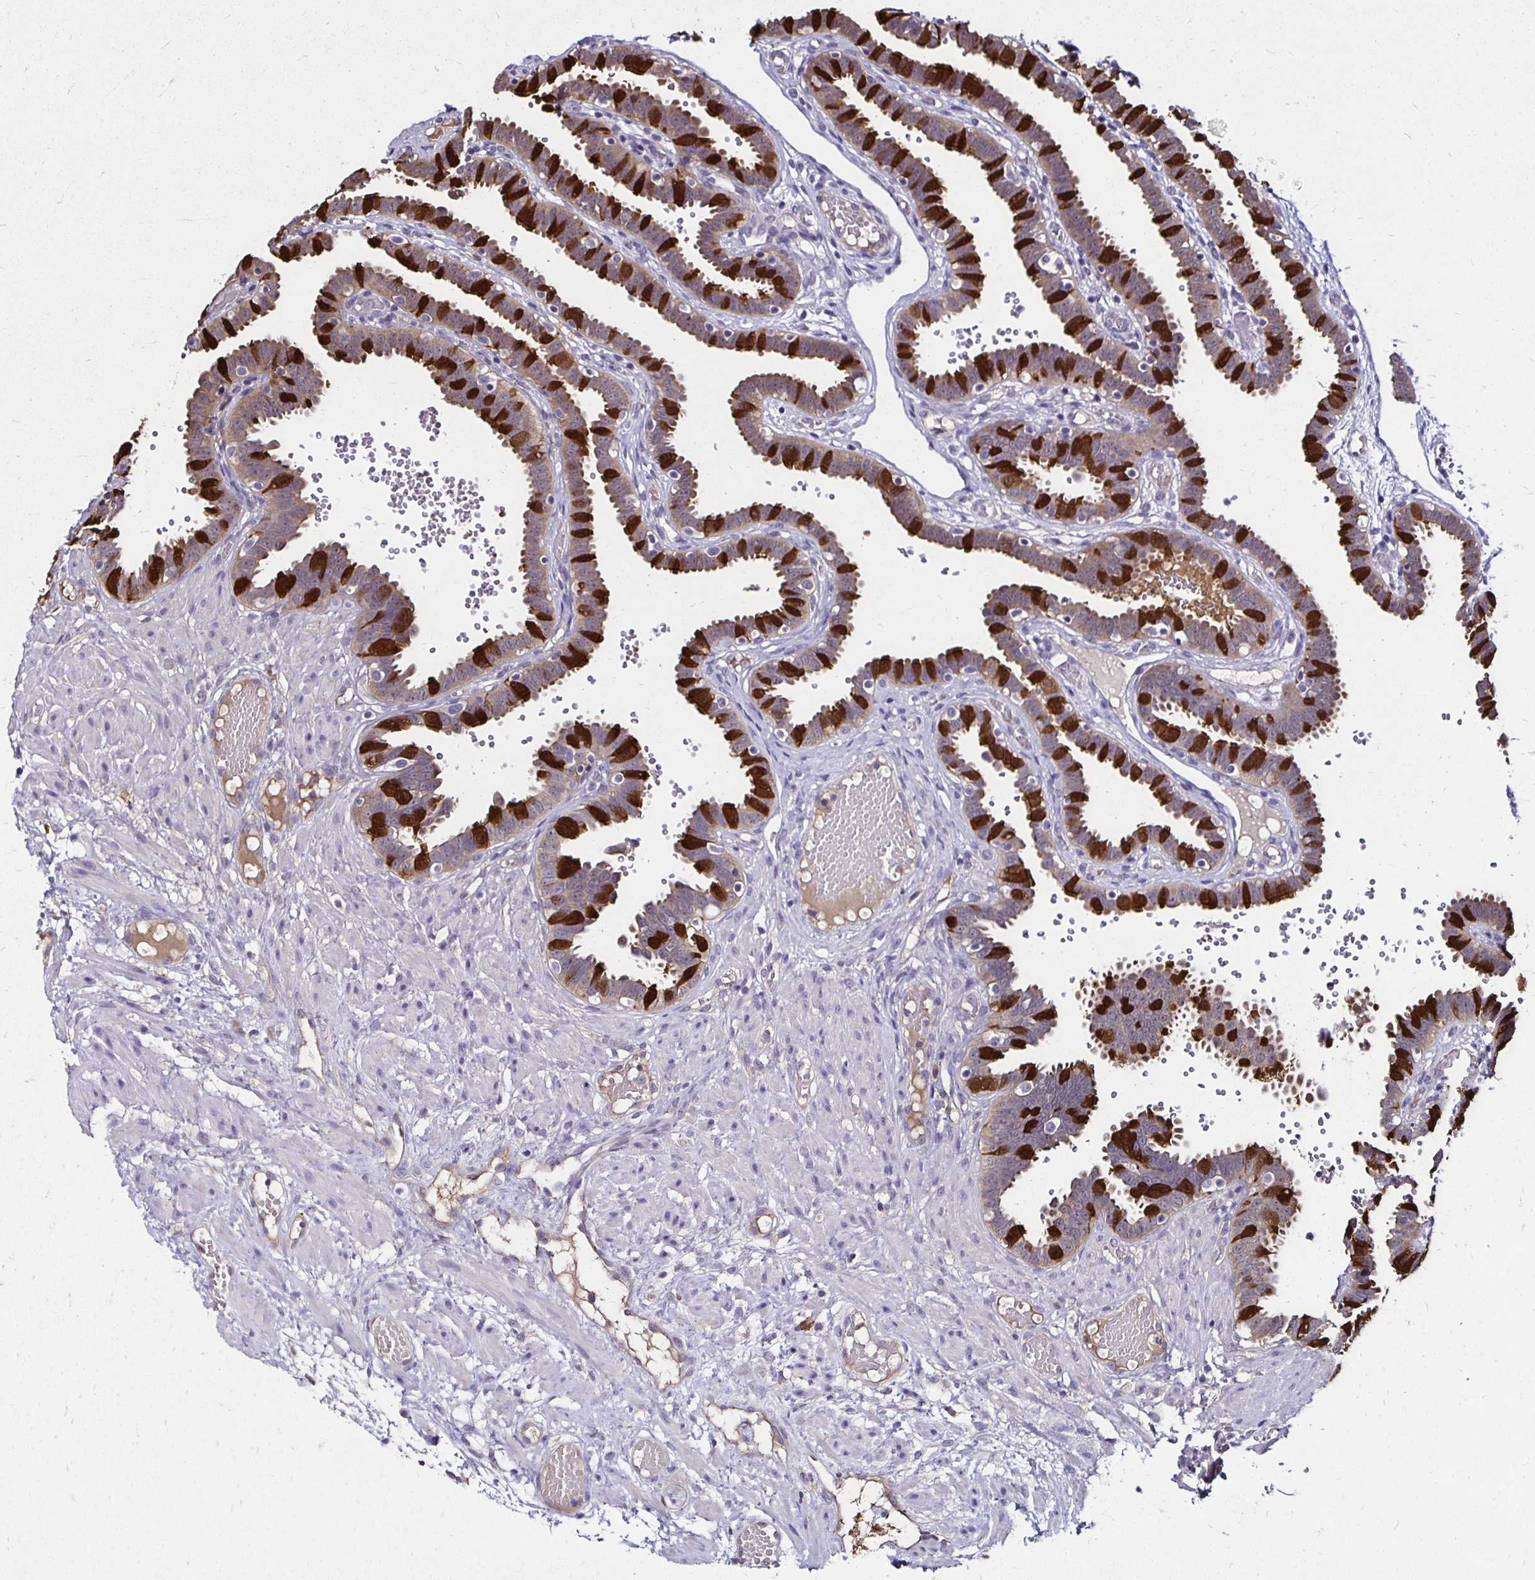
{"staining": {"intensity": "strong", "quantity": "25%-75%", "location": "cytoplasmic/membranous"}, "tissue": "fallopian tube", "cell_type": "Glandular cells", "image_type": "normal", "snomed": [{"axis": "morphology", "description": "Normal tissue, NOS"}, {"axis": "topography", "description": "Fallopian tube"}], "caption": "IHC of normal human fallopian tube demonstrates high levels of strong cytoplasmic/membranous expression in approximately 25%-75% of glandular cells. (Stains: DAB in brown, nuclei in blue, Microscopy: brightfield microscopy at high magnification).", "gene": "TXN", "patient": {"sex": "female", "age": 37}}